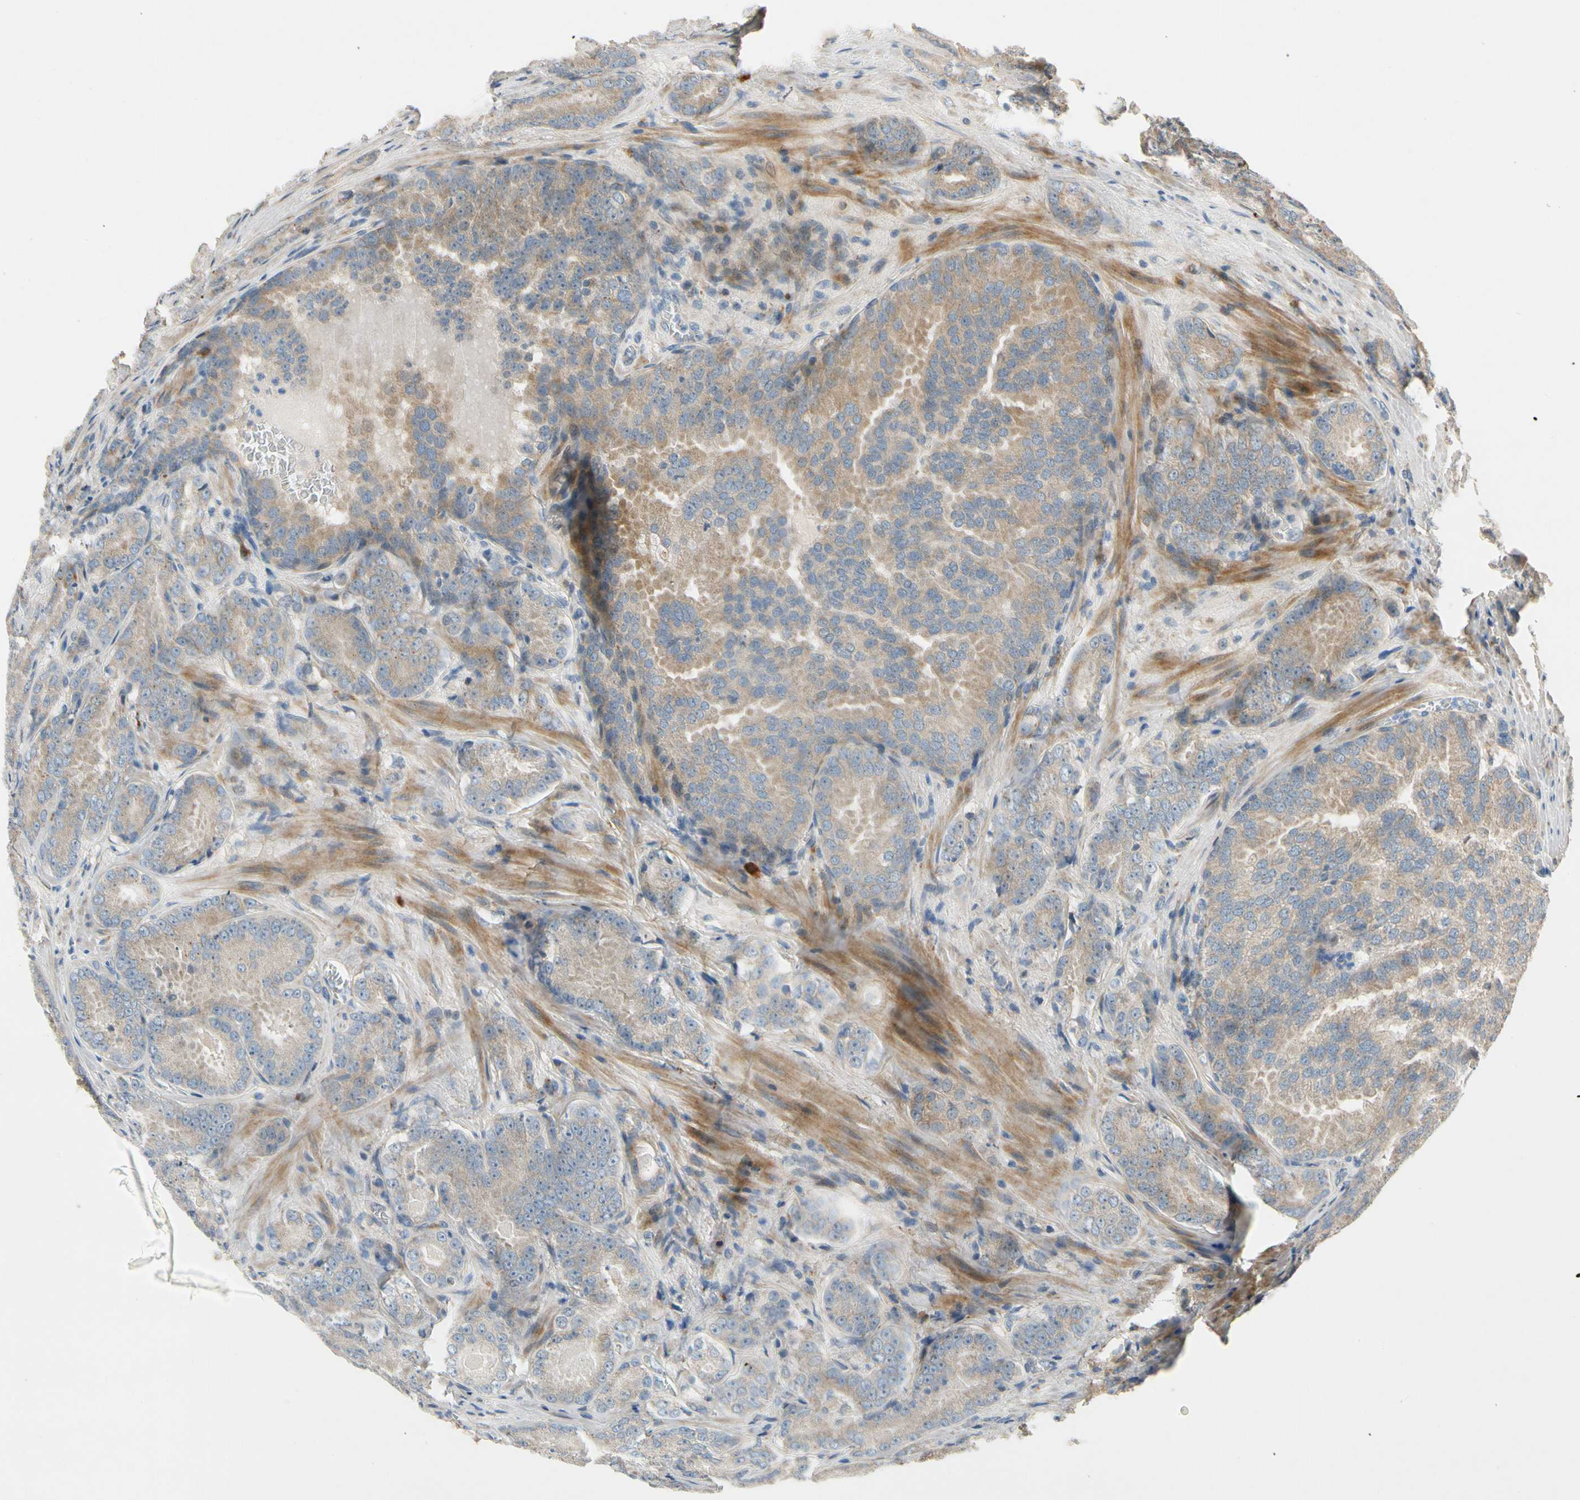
{"staining": {"intensity": "weak", "quantity": ">75%", "location": "cytoplasmic/membranous"}, "tissue": "prostate cancer", "cell_type": "Tumor cells", "image_type": "cancer", "snomed": [{"axis": "morphology", "description": "Adenocarcinoma, High grade"}, {"axis": "topography", "description": "Prostate"}], "caption": "Immunohistochemical staining of human prostate cancer shows weak cytoplasmic/membranous protein expression in approximately >75% of tumor cells. (IHC, brightfield microscopy, high magnification).", "gene": "MST1R", "patient": {"sex": "male", "age": 64}}